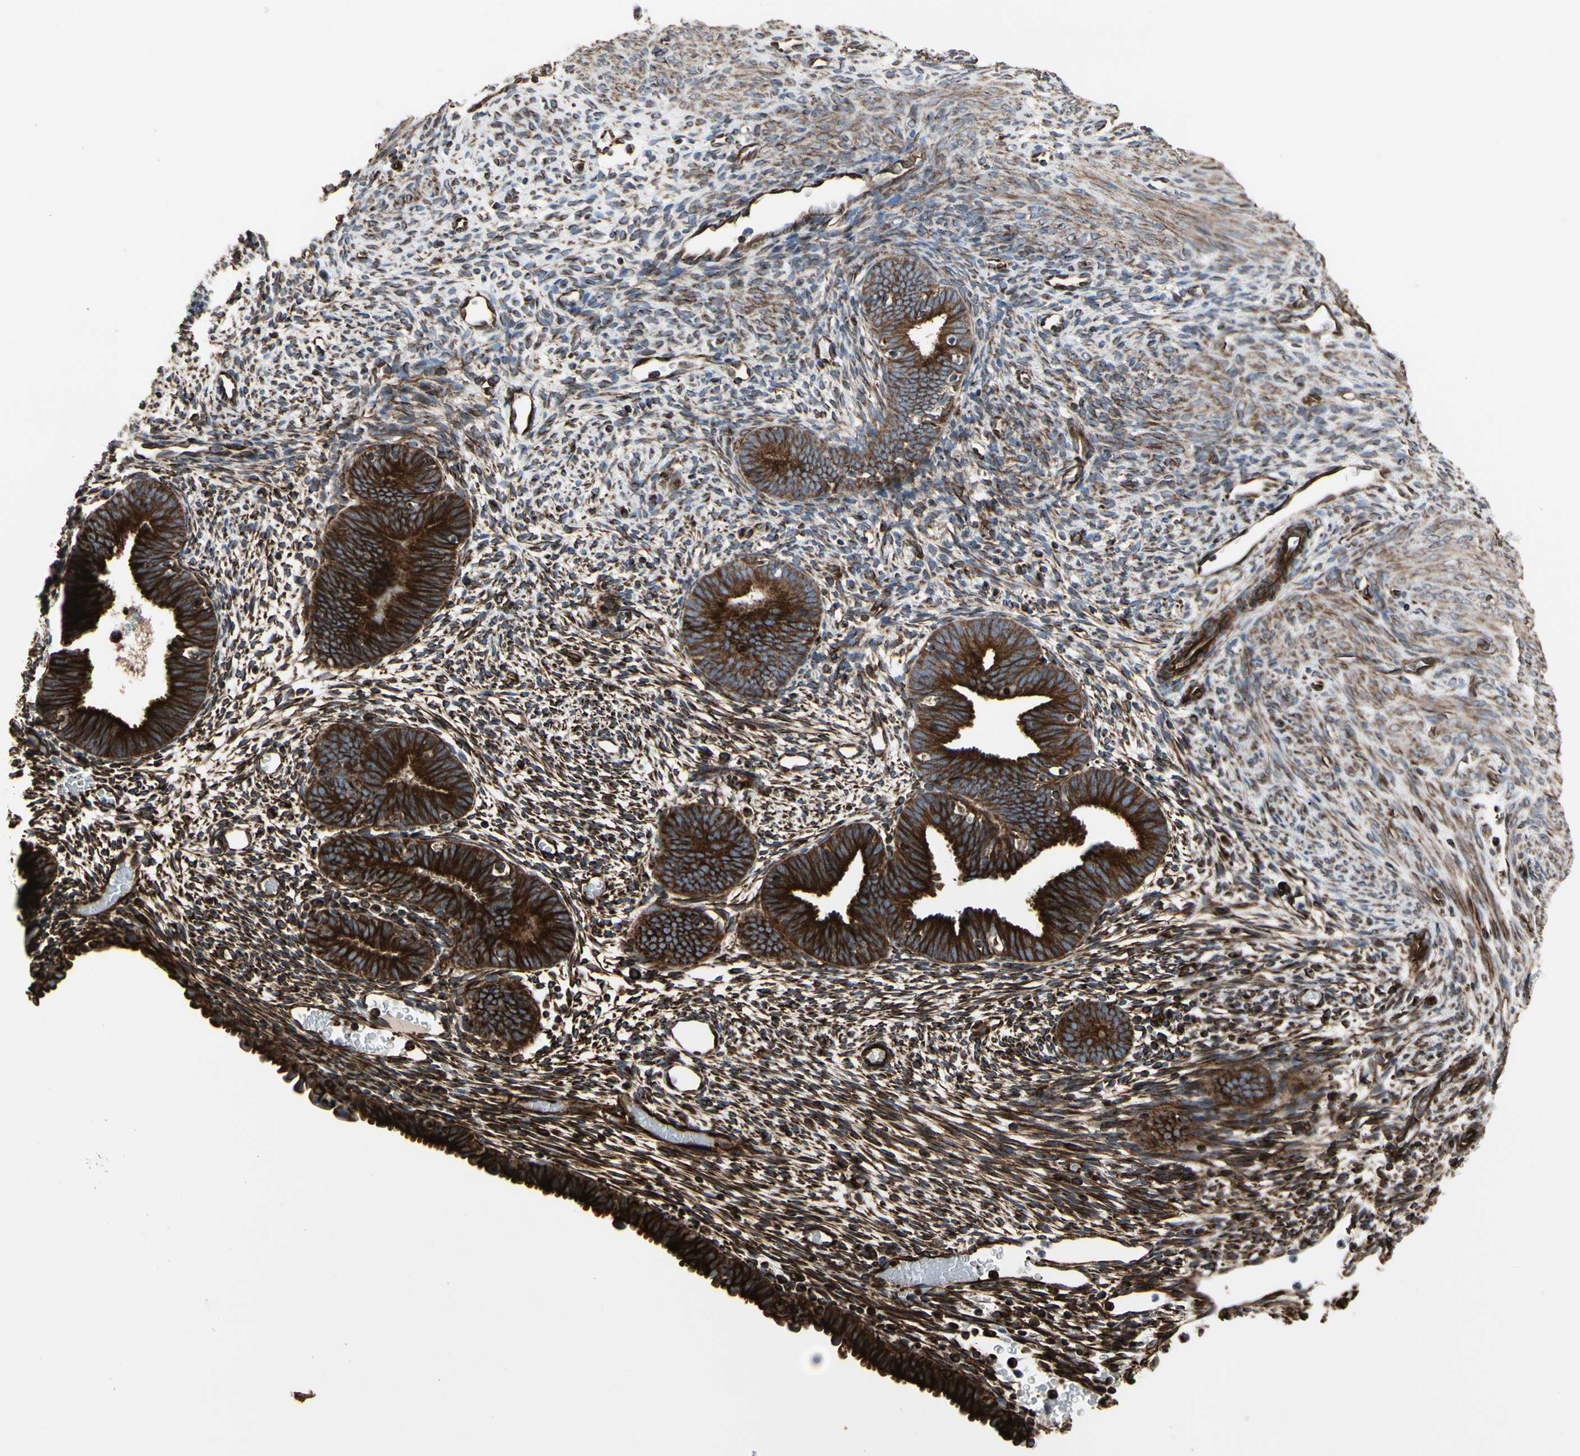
{"staining": {"intensity": "moderate", "quantity": "25%-75%", "location": "cytoplasmic/membranous"}, "tissue": "endometrium", "cell_type": "Cells in endometrial stroma", "image_type": "normal", "snomed": [{"axis": "morphology", "description": "Normal tissue, NOS"}, {"axis": "morphology", "description": "Atrophy, NOS"}, {"axis": "topography", "description": "Uterus"}, {"axis": "topography", "description": "Endometrium"}], "caption": "An immunohistochemistry (IHC) histopathology image of normal tissue is shown. Protein staining in brown labels moderate cytoplasmic/membranous positivity in endometrium within cells in endometrial stroma.", "gene": "TUBA1A", "patient": {"sex": "female", "age": 68}}